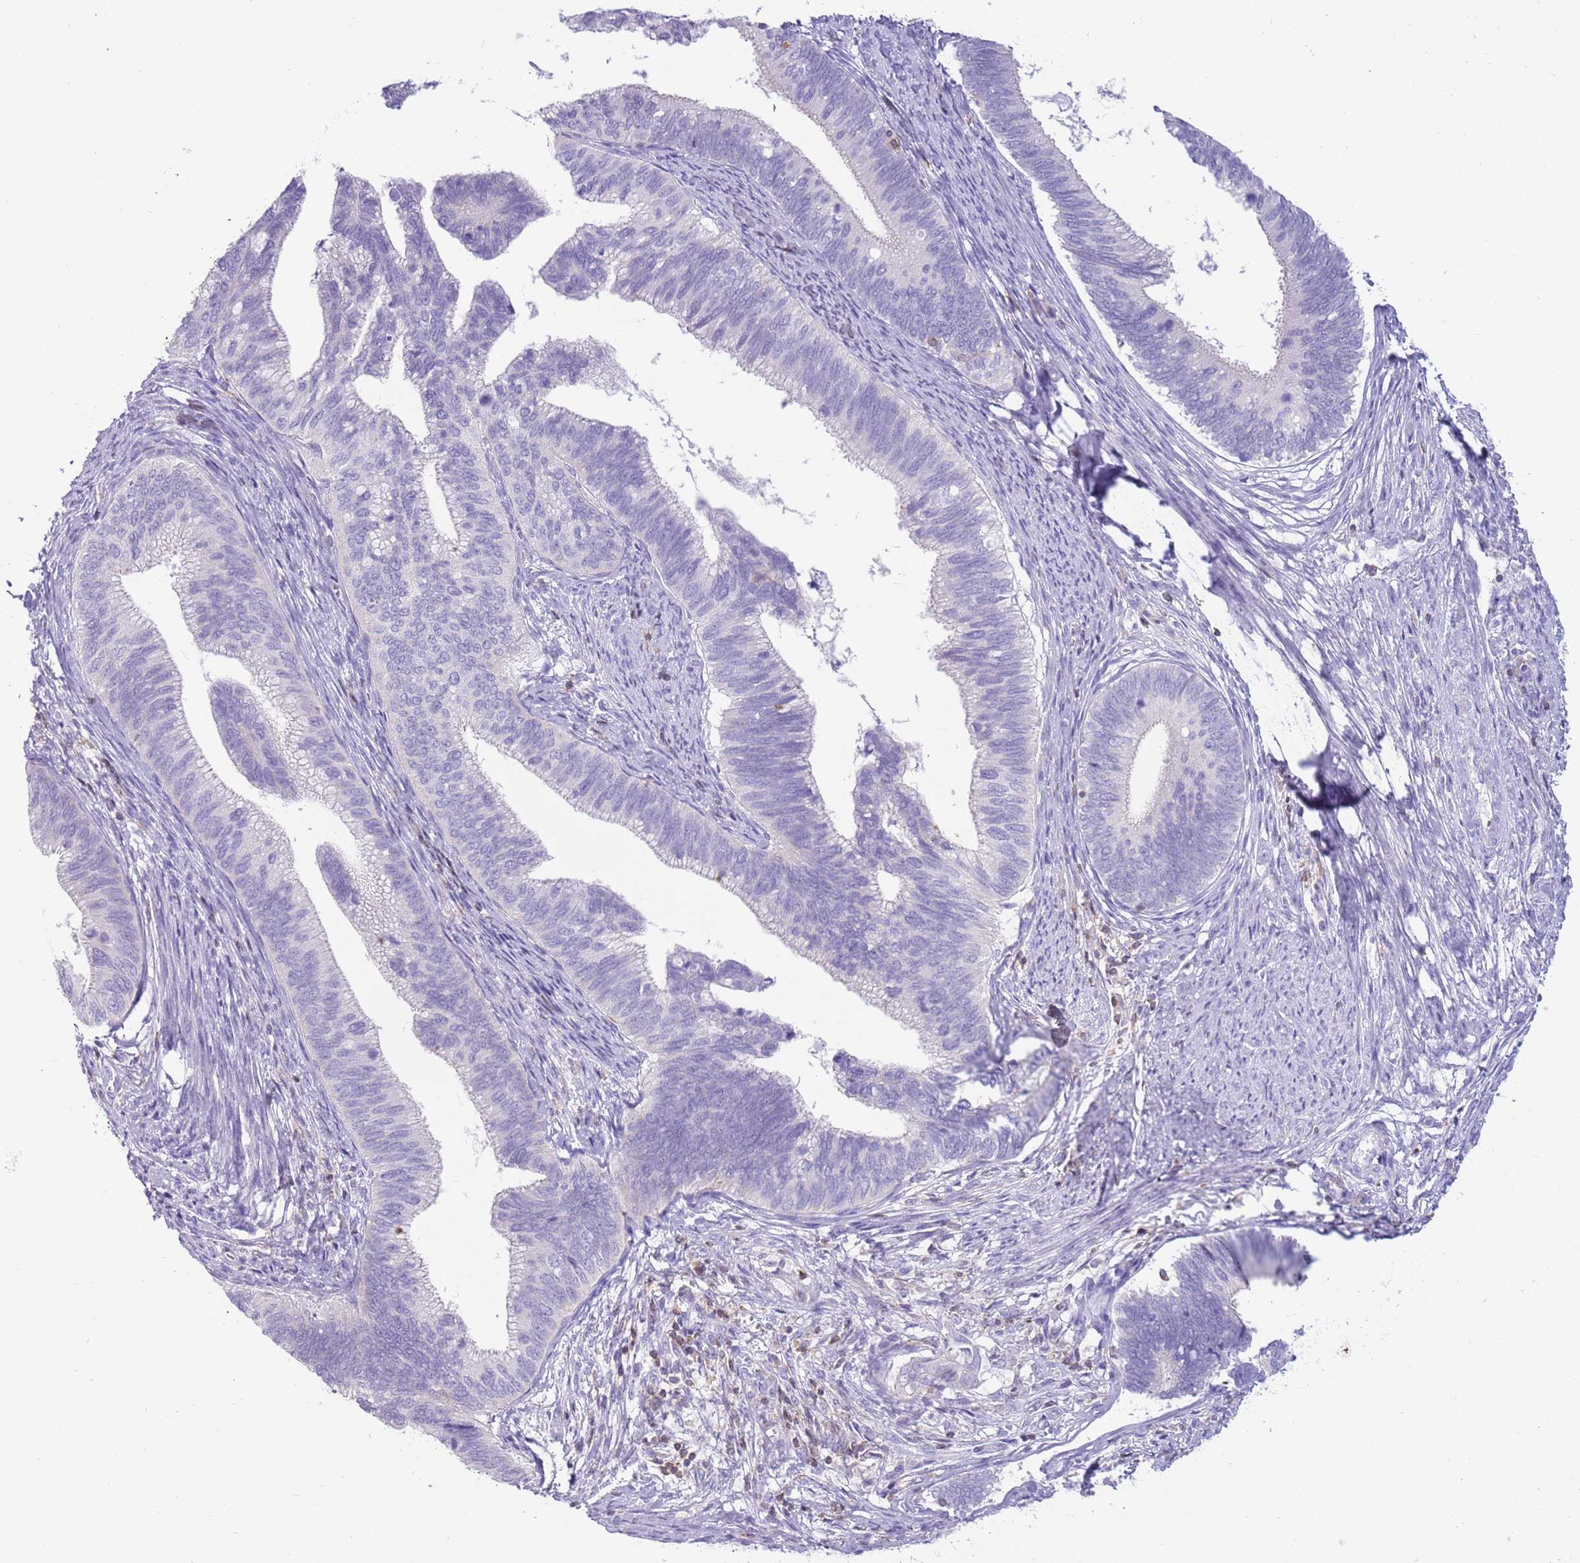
{"staining": {"intensity": "negative", "quantity": "none", "location": "none"}, "tissue": "cervical cancer", "cell_type": "Tumor cells", "image_type": "cancer", "snomed": [{"axis": "morphology", "description": "Adenocarcinoma, NOS"}, {"axis": "topography", "description": "Cervix"}], "caption": "Cervical adenocarcinoma was stained to show a protein in brown. There is no significant positivity in tumor cells.", "gene": "OR4Q3", "patient": {"sex": "female", "age": 42}}